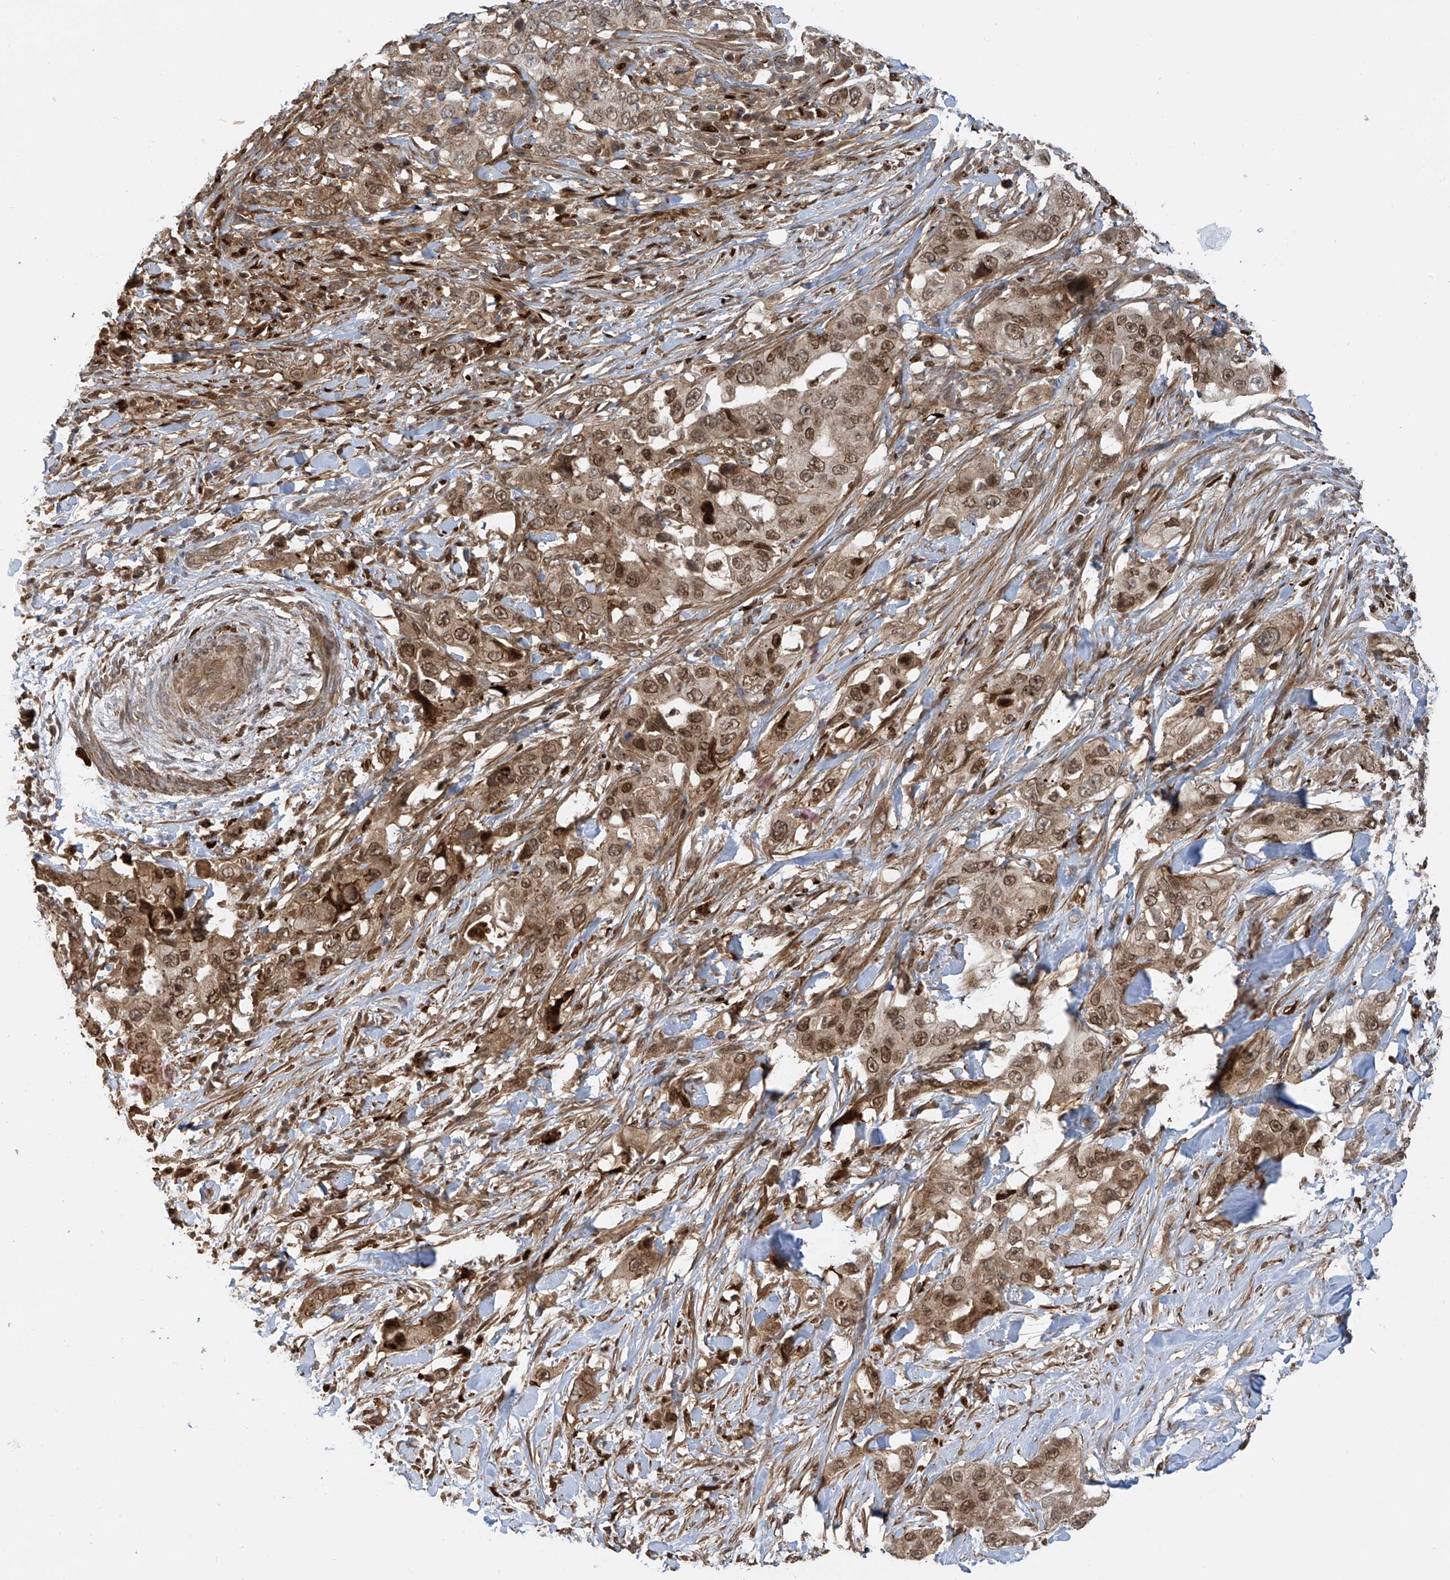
{"staining": {"intensity": "moderate", "quantity": ">75%", "location": "cytoplasmic/membranous,nuclear"}, "tissue": "lung cancer", "cell_type": "Tumor cells", "image_type": "cancer", "snomed": [{"axis": "morphology", "description": "Adenocarcinoma, NOS"}, {"axis": "topography", "description": "Lung"}], "caption": "Immunohistochemistry (IHC) histopathology image of neoplastic tissue: adenocarcinoma (lung) stained using IHC displays medium levels of moderate protein expression localized specifically in the cytoplasmic/membranous and nuclear of tumor cells, appearing as a cytoplasmic/membranous and nuclear brown color.", "gene": "ATAD2B", "patient": {"sex": "female", "age": 51}}